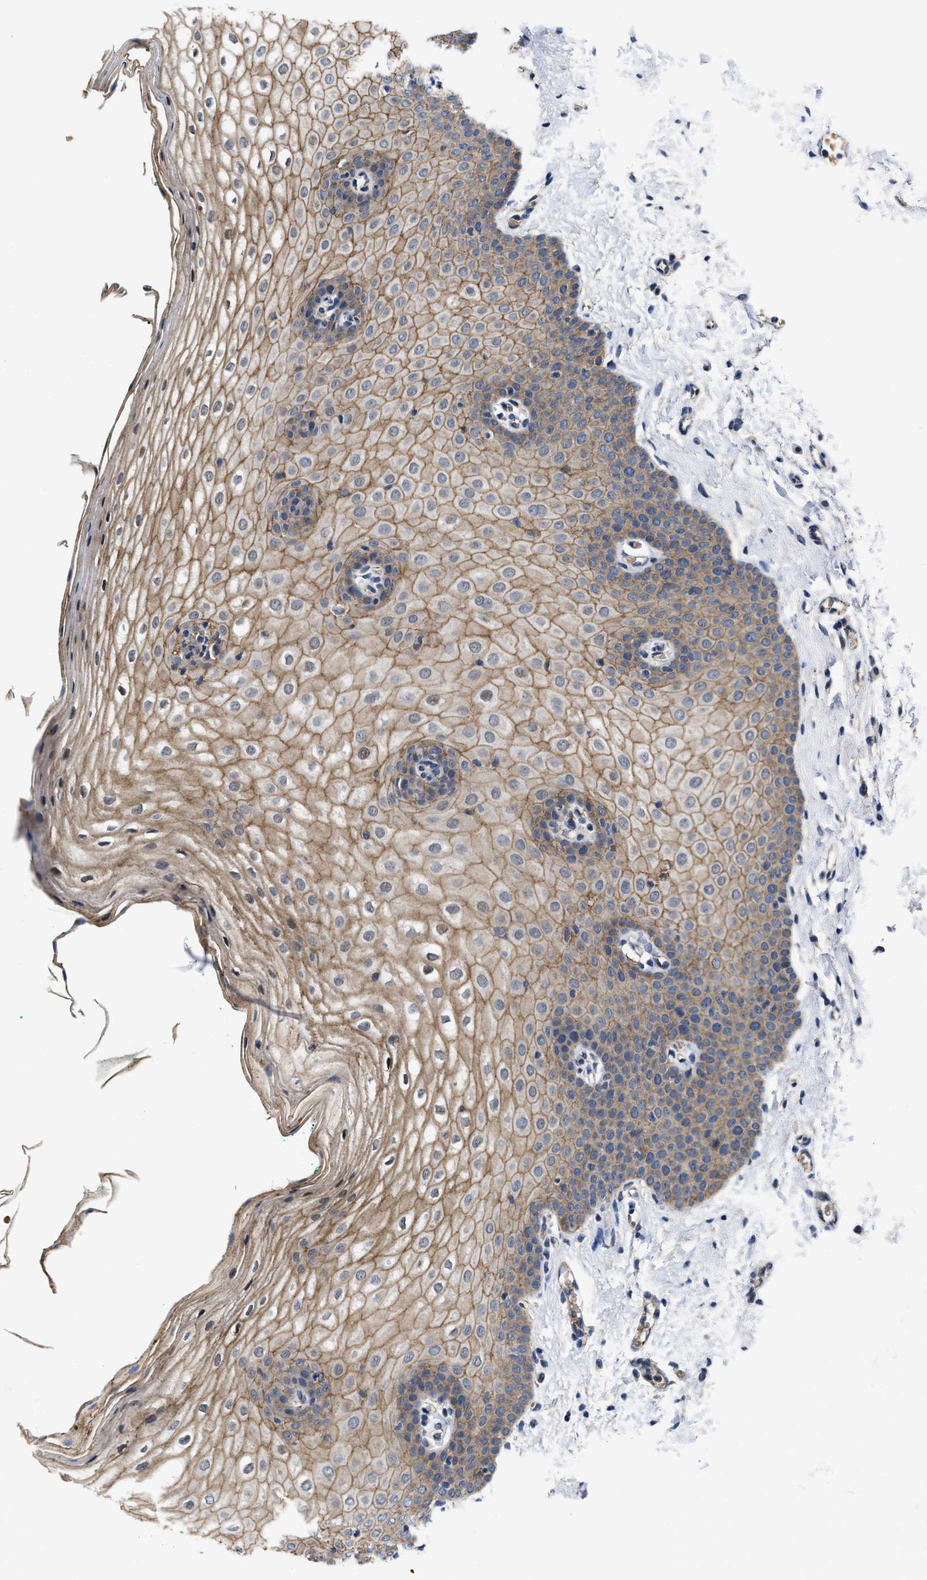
{"staining": {"intensity": "moderate", "quantity": ">75%", "location": "cytoplasmic/membranous,nuclear"}, "tissue": "oral mucosa", "cell_type": "Squamous epithelial cells", "image_type": "normal", "snomed": [{"axis": "morphology", "description": "Normal tissue, NOS"}, {"axis": "topography", "description": "Skin"}, {"axis": "topography", "description": "Oral tissue"}], "caption": "Immunohistochemical staining of normal oral mucosa reveals >75% levels of moderate cytoplasmic/membranous,nuclear protein staining in approximately >75% of squamous epithelial cells.", "gene": "GHITM", "patient": {"sex": "male", "age": 84}}